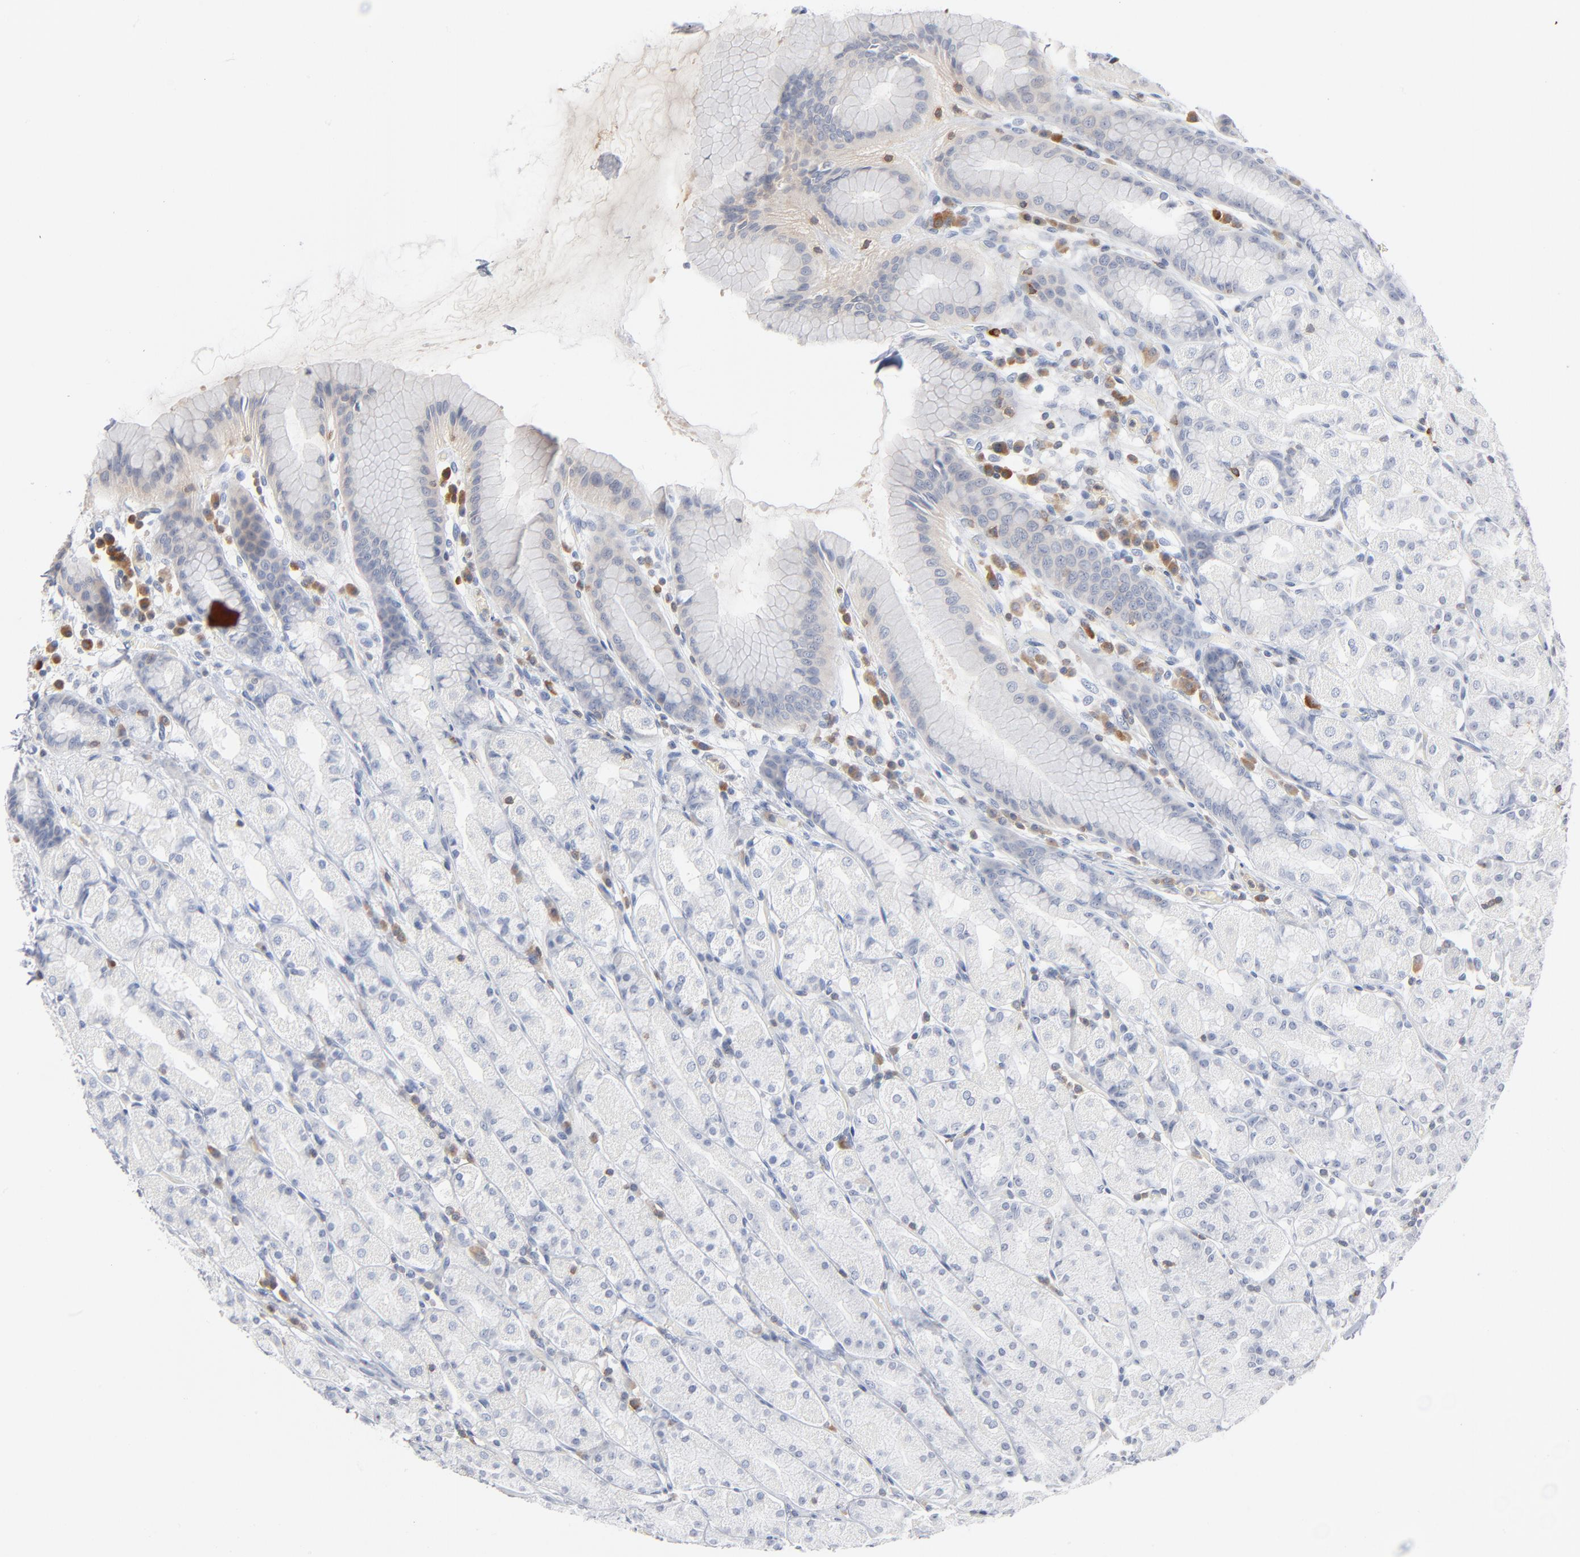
{"staining": {"intensity": "negative", "quantity": "none", "location": "none"}, "tissue": "stomach", "cell_type": "Glandular cells", "image_type": "normal", "snomed": [{"axis": "morphology", "description": "Normal tissue, NOS"}, {"axis": "topography", "description": "Stomach, upper"}], "caption": "Human stomach stained for a protein using immunohistochemistry exhibits no expression in glandular cells.", "gene": "PTK2B", "patient": {"sex": "male", "age": 68}}